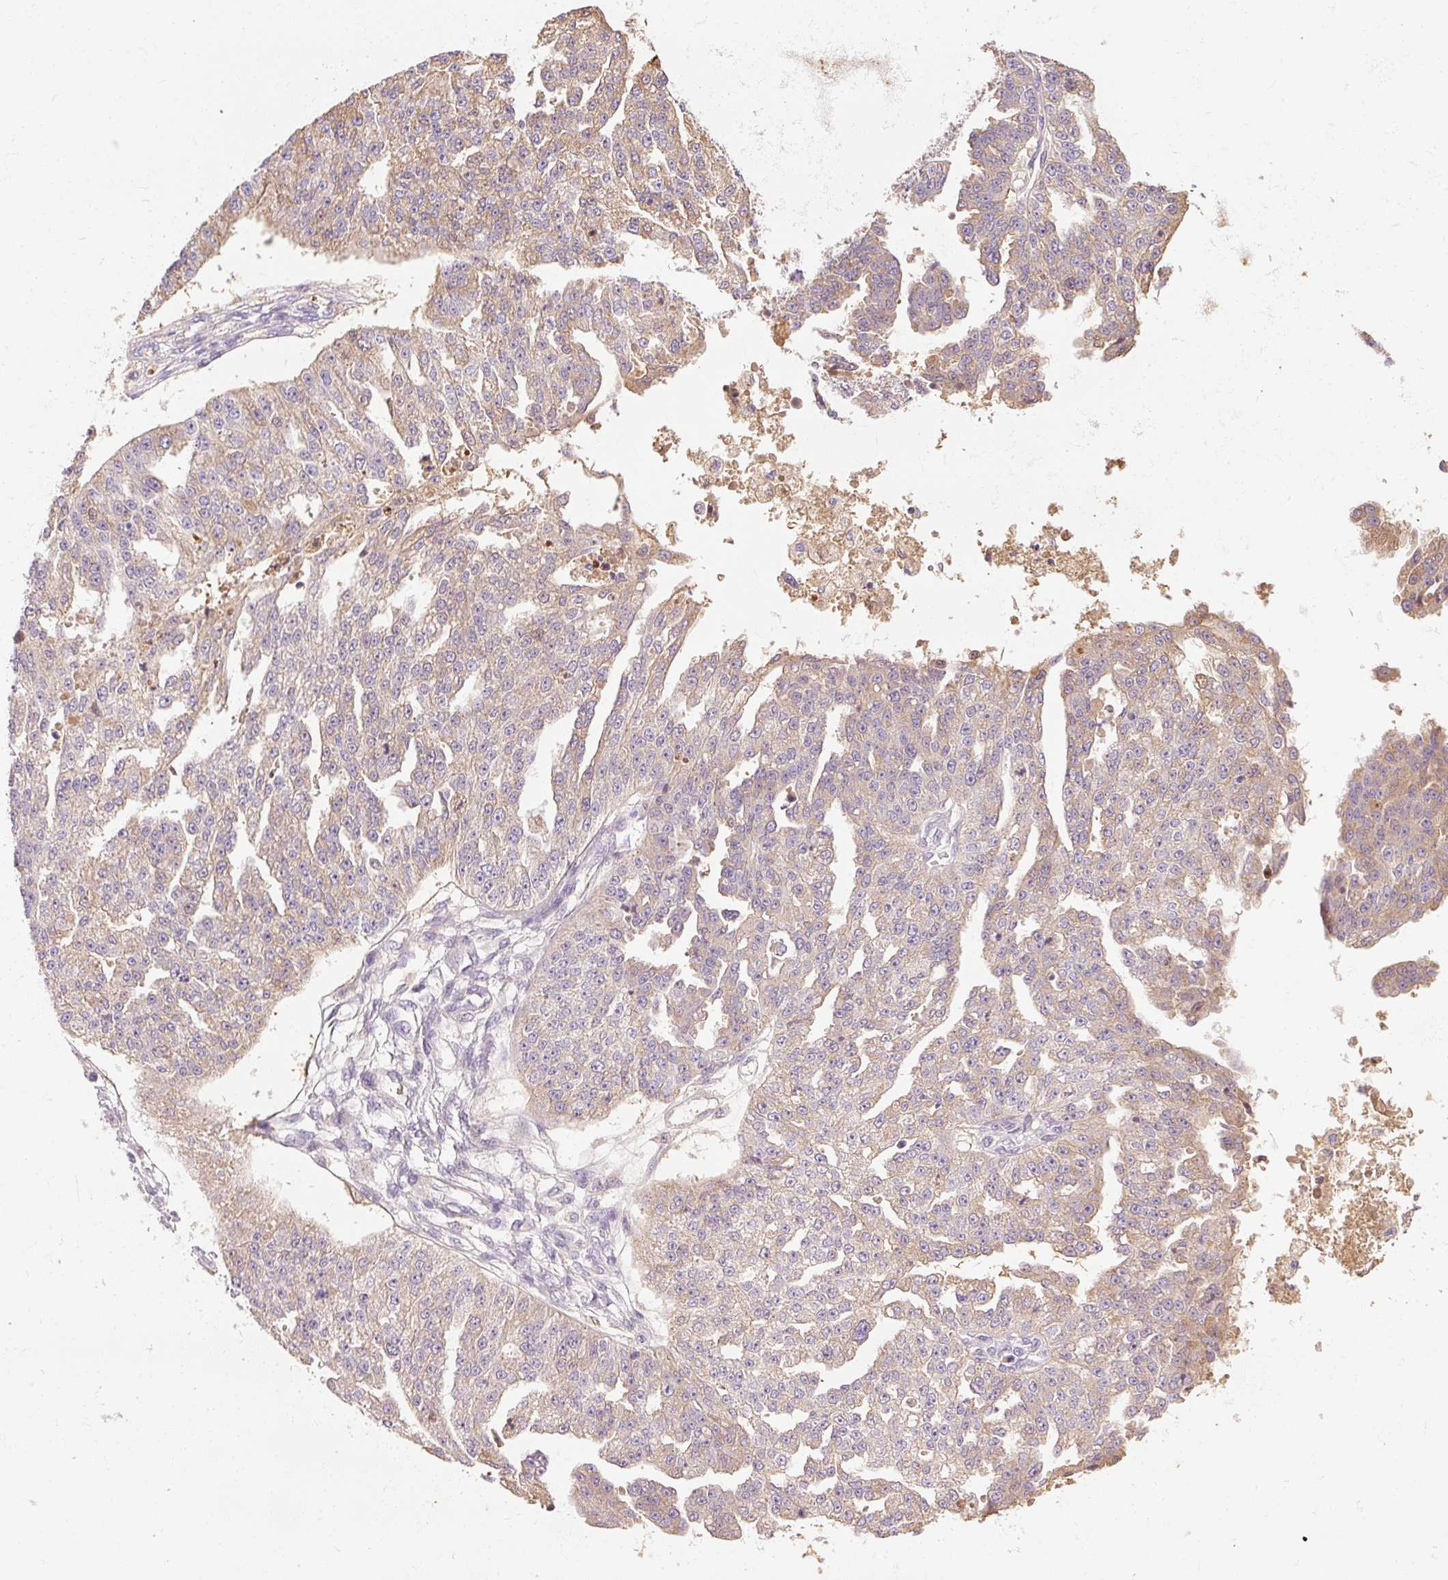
{"staining": {"intensity": "weak", "quantity": "25%-75%", "location": "cytoplasmic/membranous"}, "tissue": "ovarian cancer", "cell_type": "Tumor cells", "image_type": "cancer", "snomed": [{"axis": "morphology", "description": "Cystadenocarcinoma, serous, NOS"}, {"axis": "topography", "description": "Ovary"}], "caption": "IHC micrograph of neoplastic tissue: human ovarian cancer (serous cystadenocarcinoma) stained using IHC exhibits low levels of weak protein expression localized specifically in the cytoplasmic/membranous of tumor cells, appearing as a cytoplasmic/membranous brown color.", "gene": "CMTM8", "patient": {"sex": "female", "age": 58}}